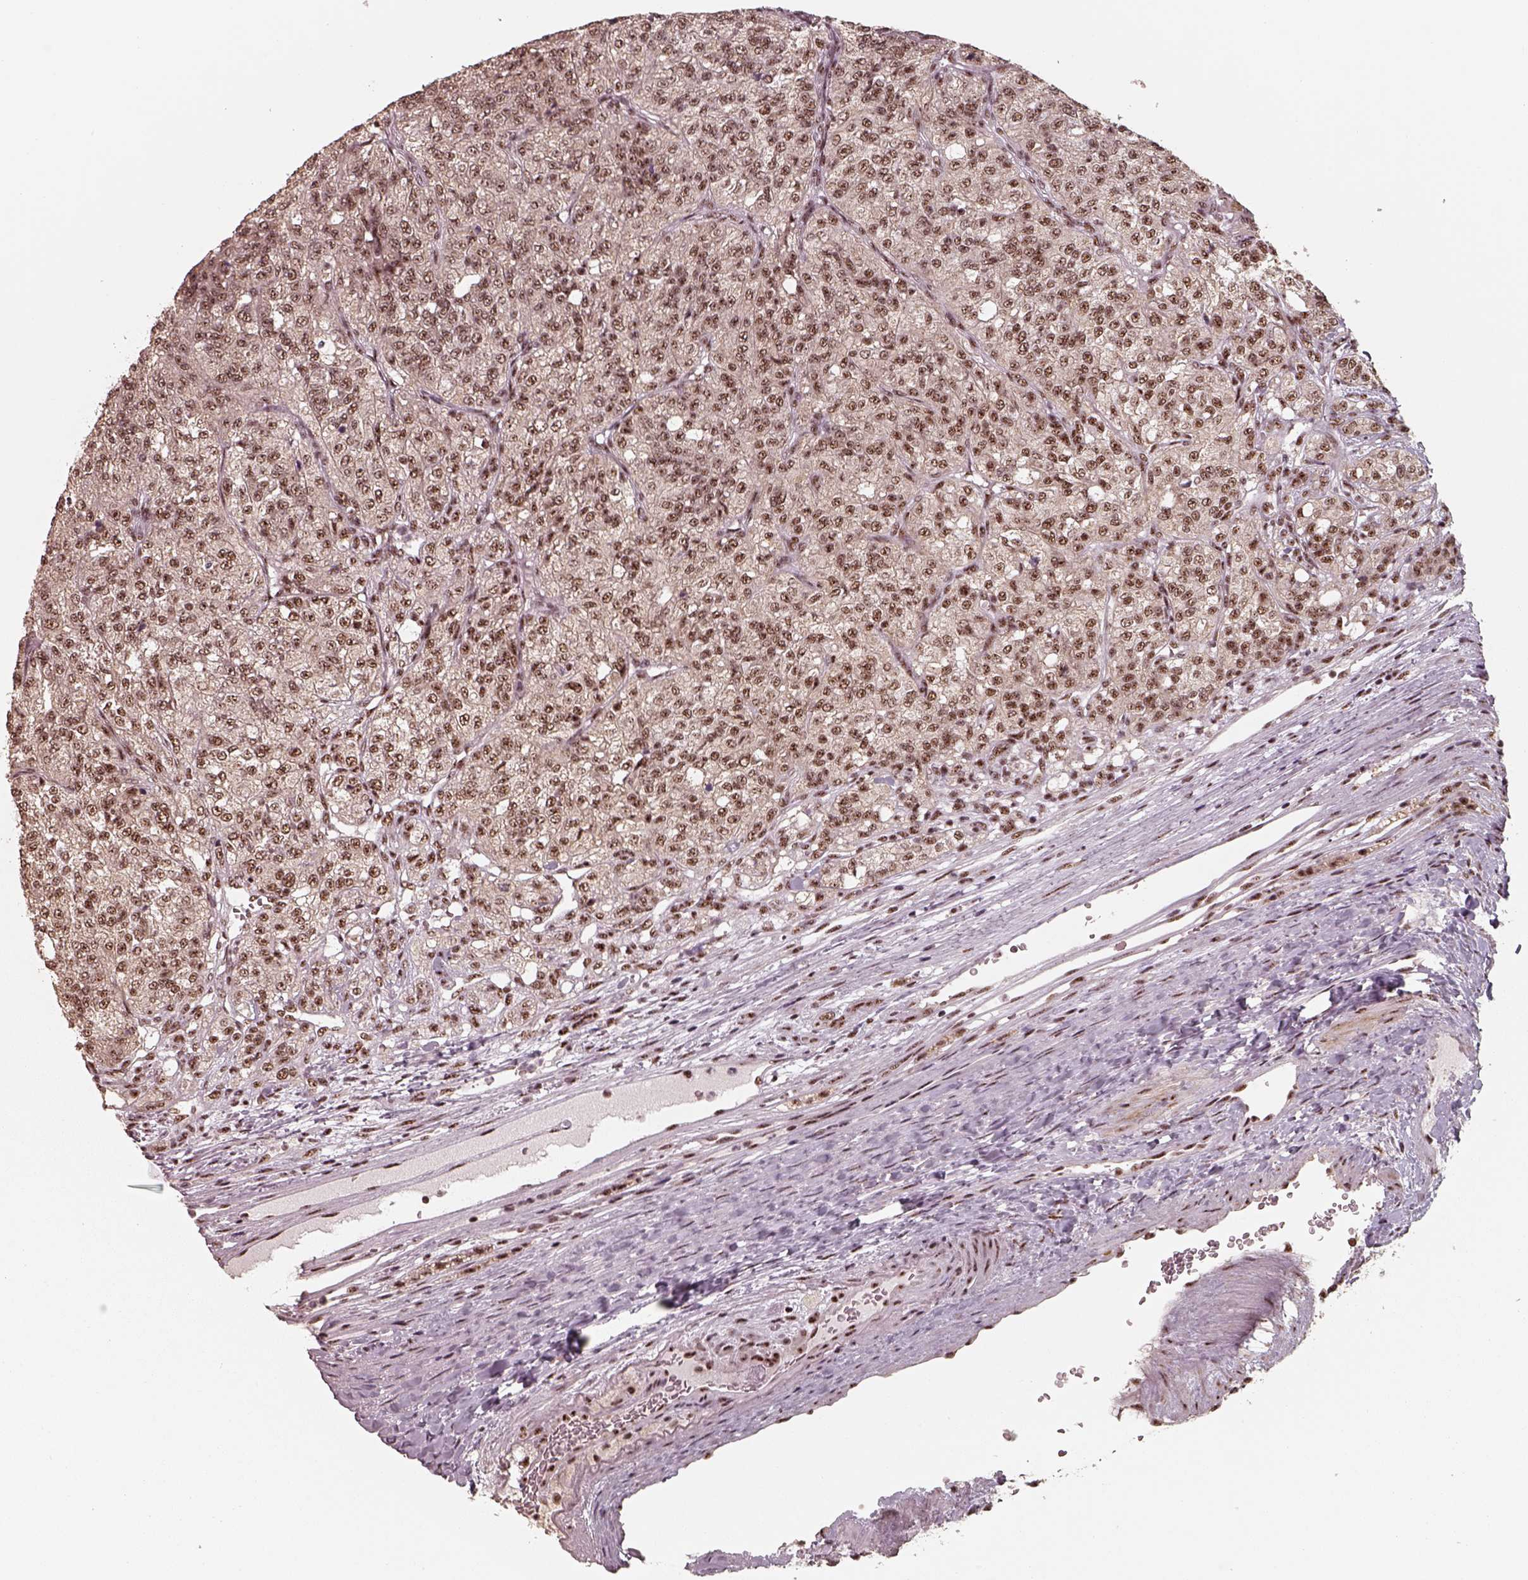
{"staining": {"intensity": "moderate", "quantity": ">75%", "location": "nuclear"}, "tissue": "renal cancer", "cell_type": "Tumor cells", "image_type": "cancer", "snomed": [{"axis": "morphology", "description": "Adenocarcinoma, NOS"}, {"axis": "topography", "description": "Kidney"}], "caption": "Human adenocarcinoma (renal) stained with a brown dye demonstrates moderate nuclear positive positivity in approximately >75% of tumor cells.", "gene": "ATXN7L3", "patient": {"sex": "female", "age": 63}}